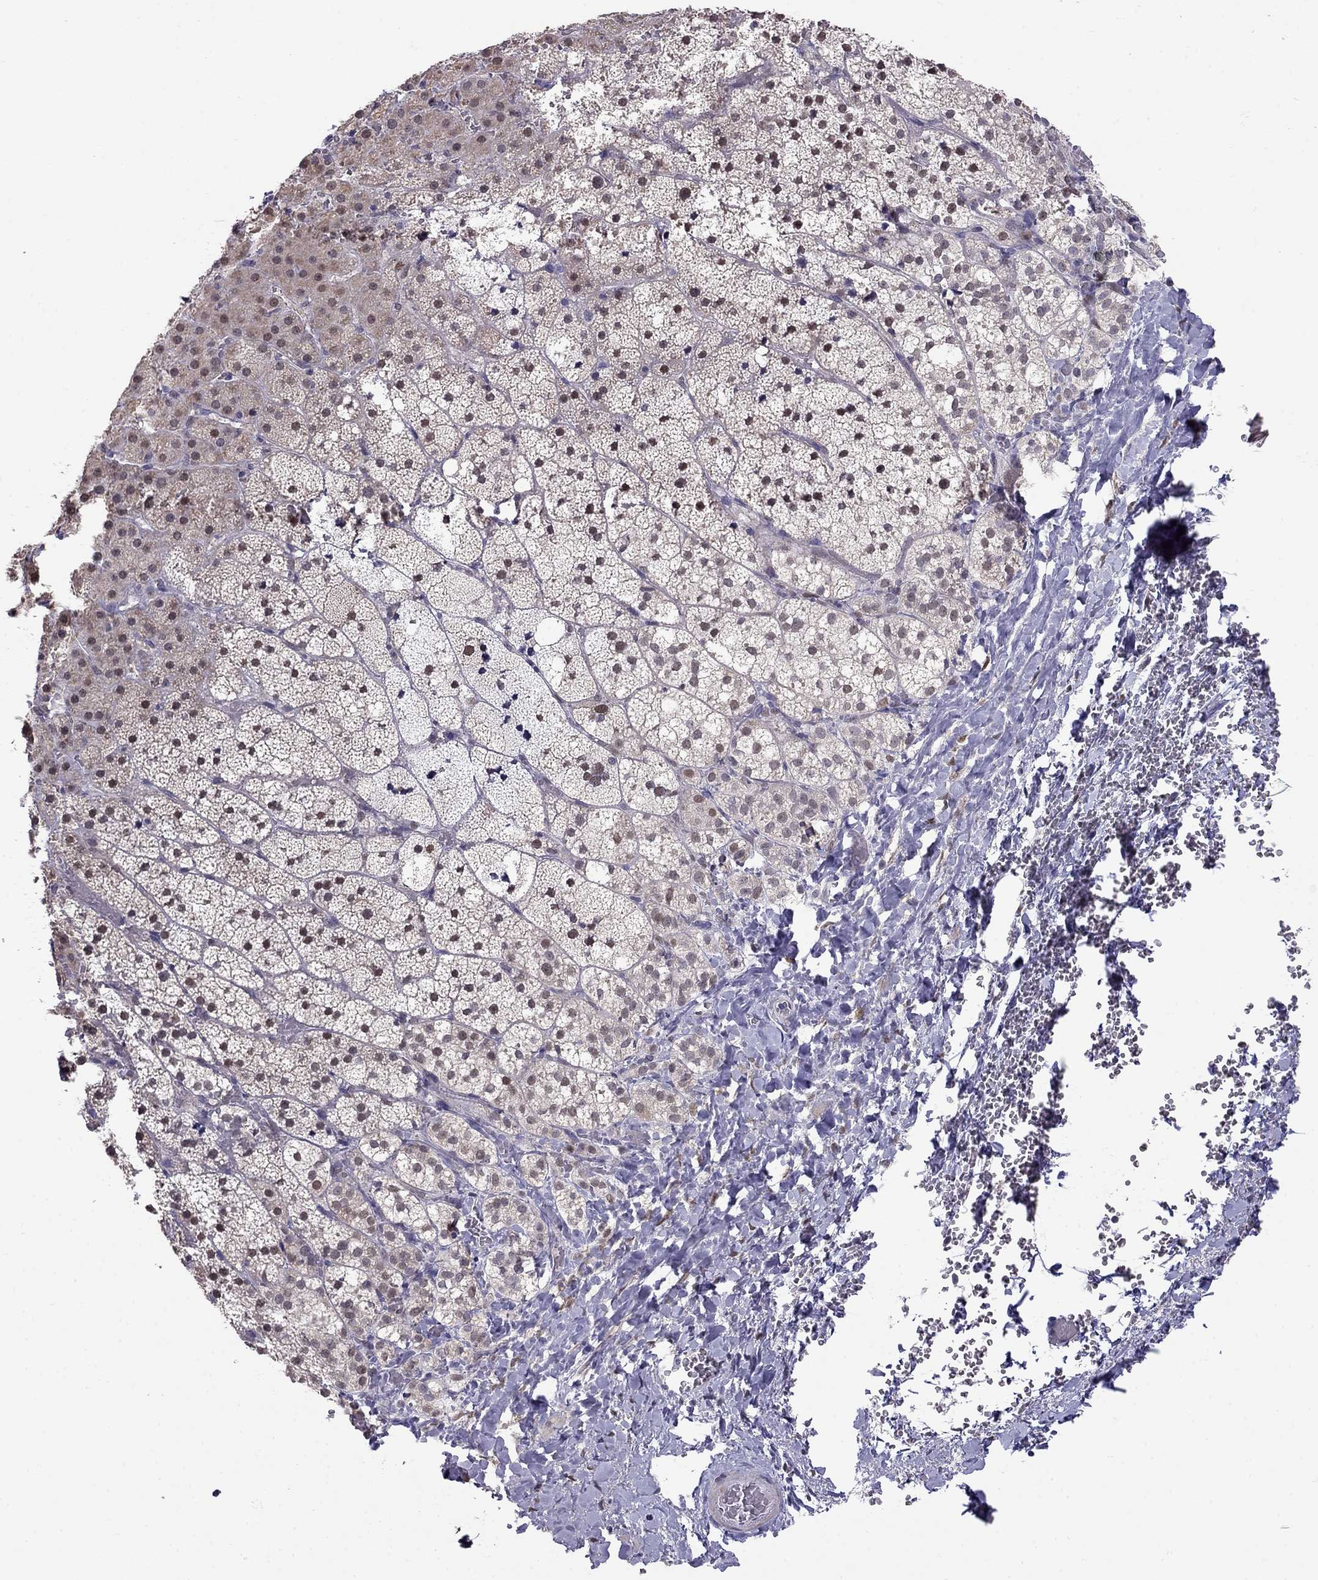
{"staining": {"intensity": "weak", "quantity": "<25%", "location": "cytoplasmic/membranous"}, "tissue": "adrenal gland", "cell_type": "Glandular cells", "image_type": "normal", "snomed": [{"axis": "morphology", "description": "Normal tissue, NOS"}, {"axis": "topography", "description": "Adrenal gland"}], "caption": "DAB (3,3'-diaminobenzidine) immunohistochemical staining of unremarkable human adrenal gland demonstrates no significant staining in glandular cells.", "gene": "LRRC39", "patient": {"sex": "male", "age": 53}}